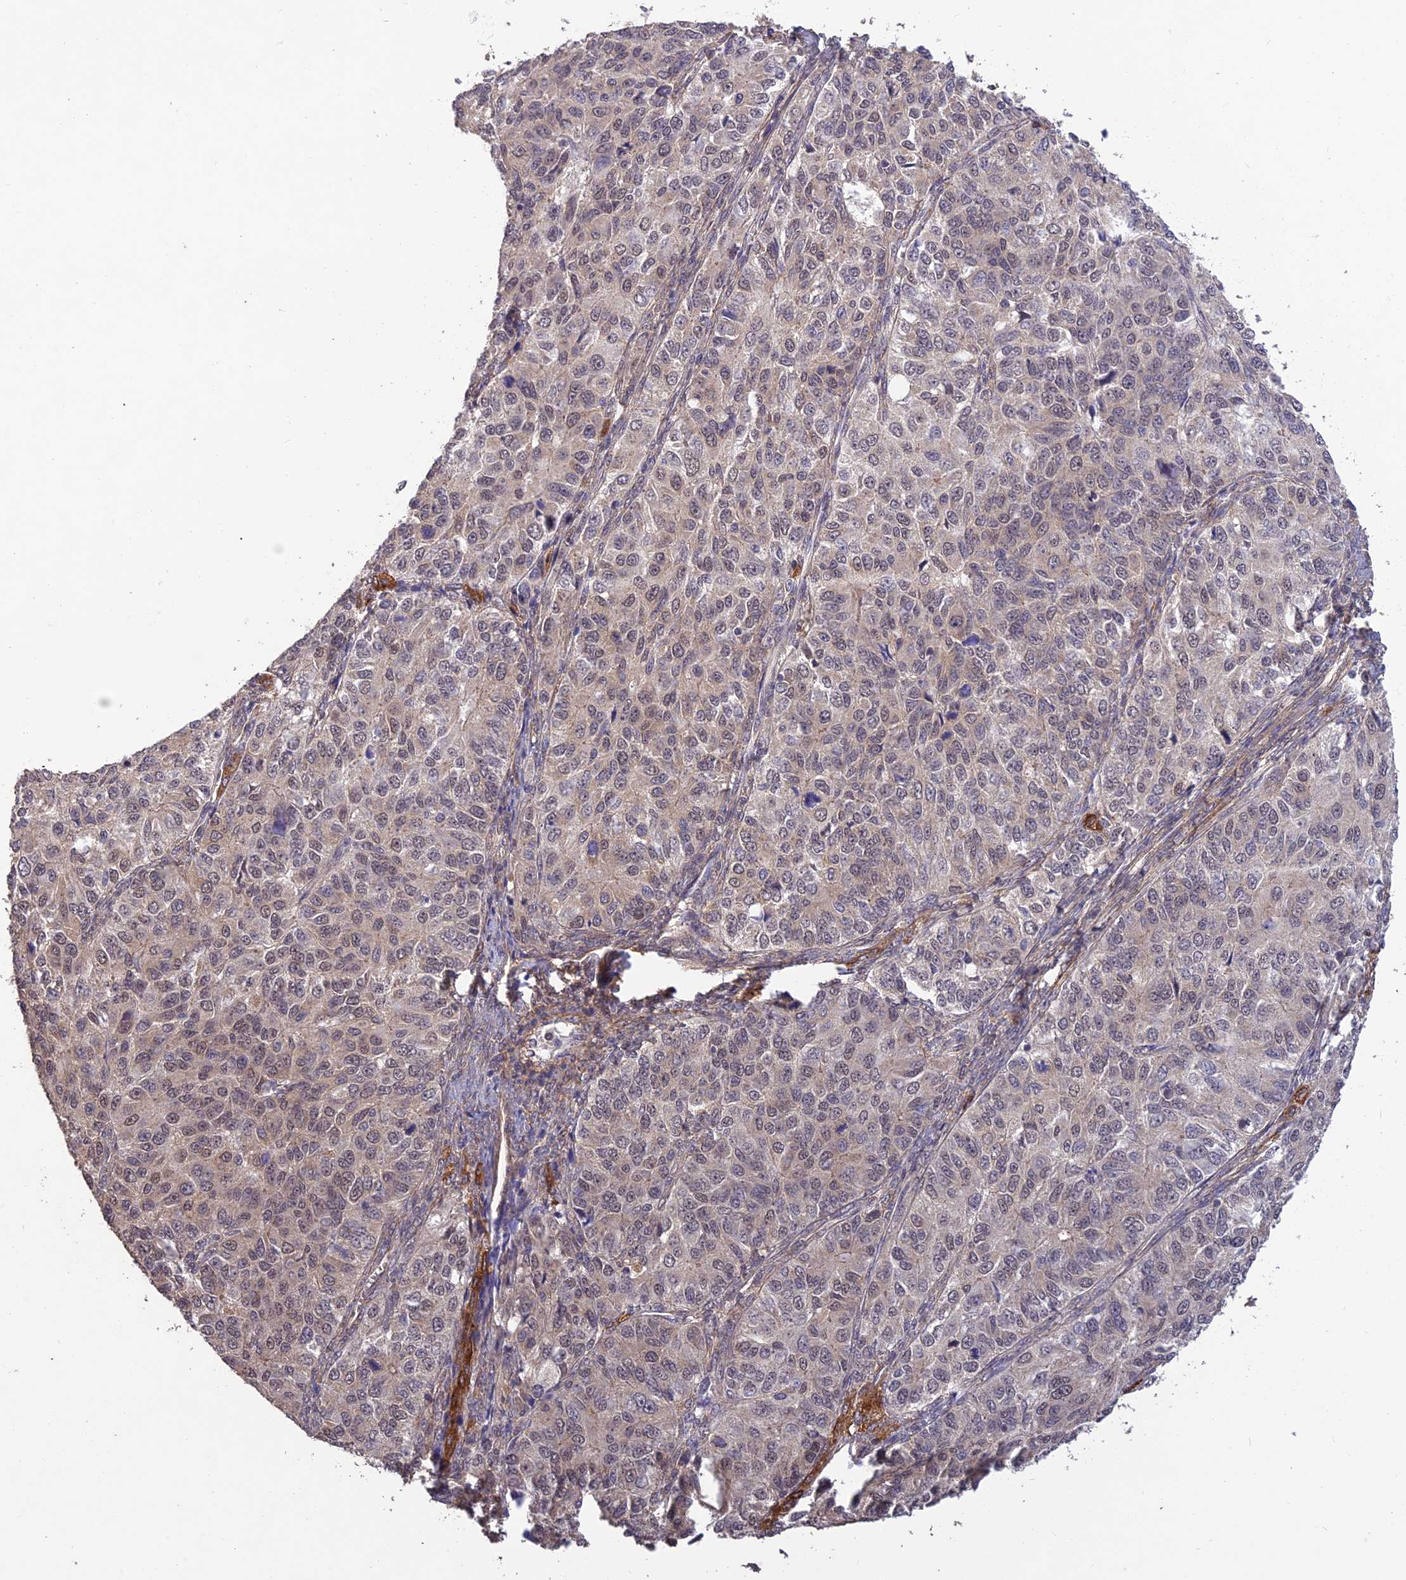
{"staining": {"intensity": "weak", "quantity": "25%-75%", "location": "cytoplasmic/membranous,nuclear"}, "tissue": "ovarian cancer", "cell_type": "Tumor cells", "image_type": "cancer", "snomed": [{"axis": "morphology", "description": "Carcinoma, endometroid"}, {"axis": "topography", "description": "Ovary"}], "caption": "Immunohistochemistry (DAB) staining of ovarian endometroid carcinoma reveals weak cytoplasmic/membranous and nuclear protein expression in about 25%-75% of tumor cells.", "gene": "PAGR1", "patient": {"sex": "female", "age": 51}}